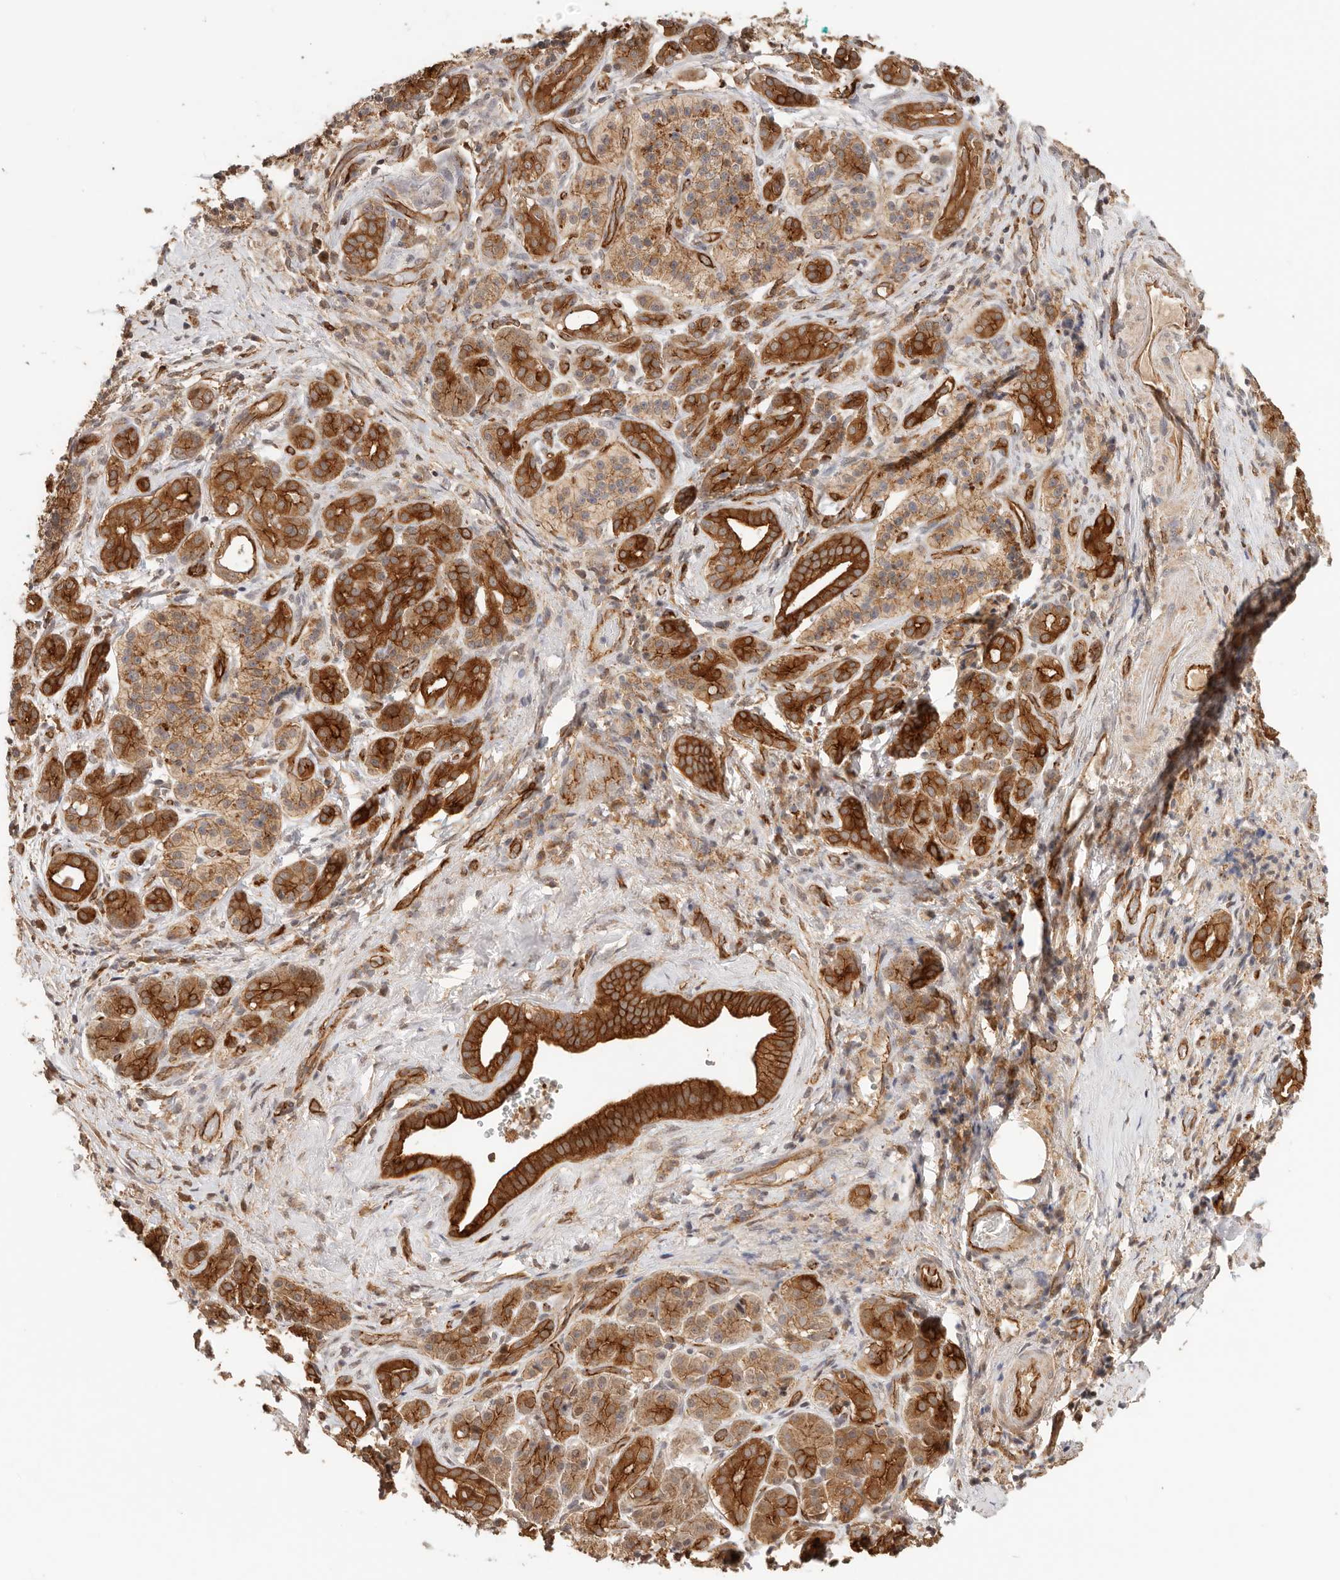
{"staining": {"intensity": "strong", "quantity": ">75%", "location": "cytoplasmic/membranous"}, "tissue": "pancreatic cancer", "cell_type": "Tumor cells", "image_type": "cancer", "snomed": [{"axis": "morphology", "description": "Adenocarcinoma, NOS"}, {"axis": "topography", "description": "Pancreas"}], "caption": "Pancreatic cancer (adenocarcinoma) stained for a protein displays strong cytoplasmic/membranous positivity in tumor cells.", "gene": "AFDN", "patient": {"sex": "male", "age": 78}}